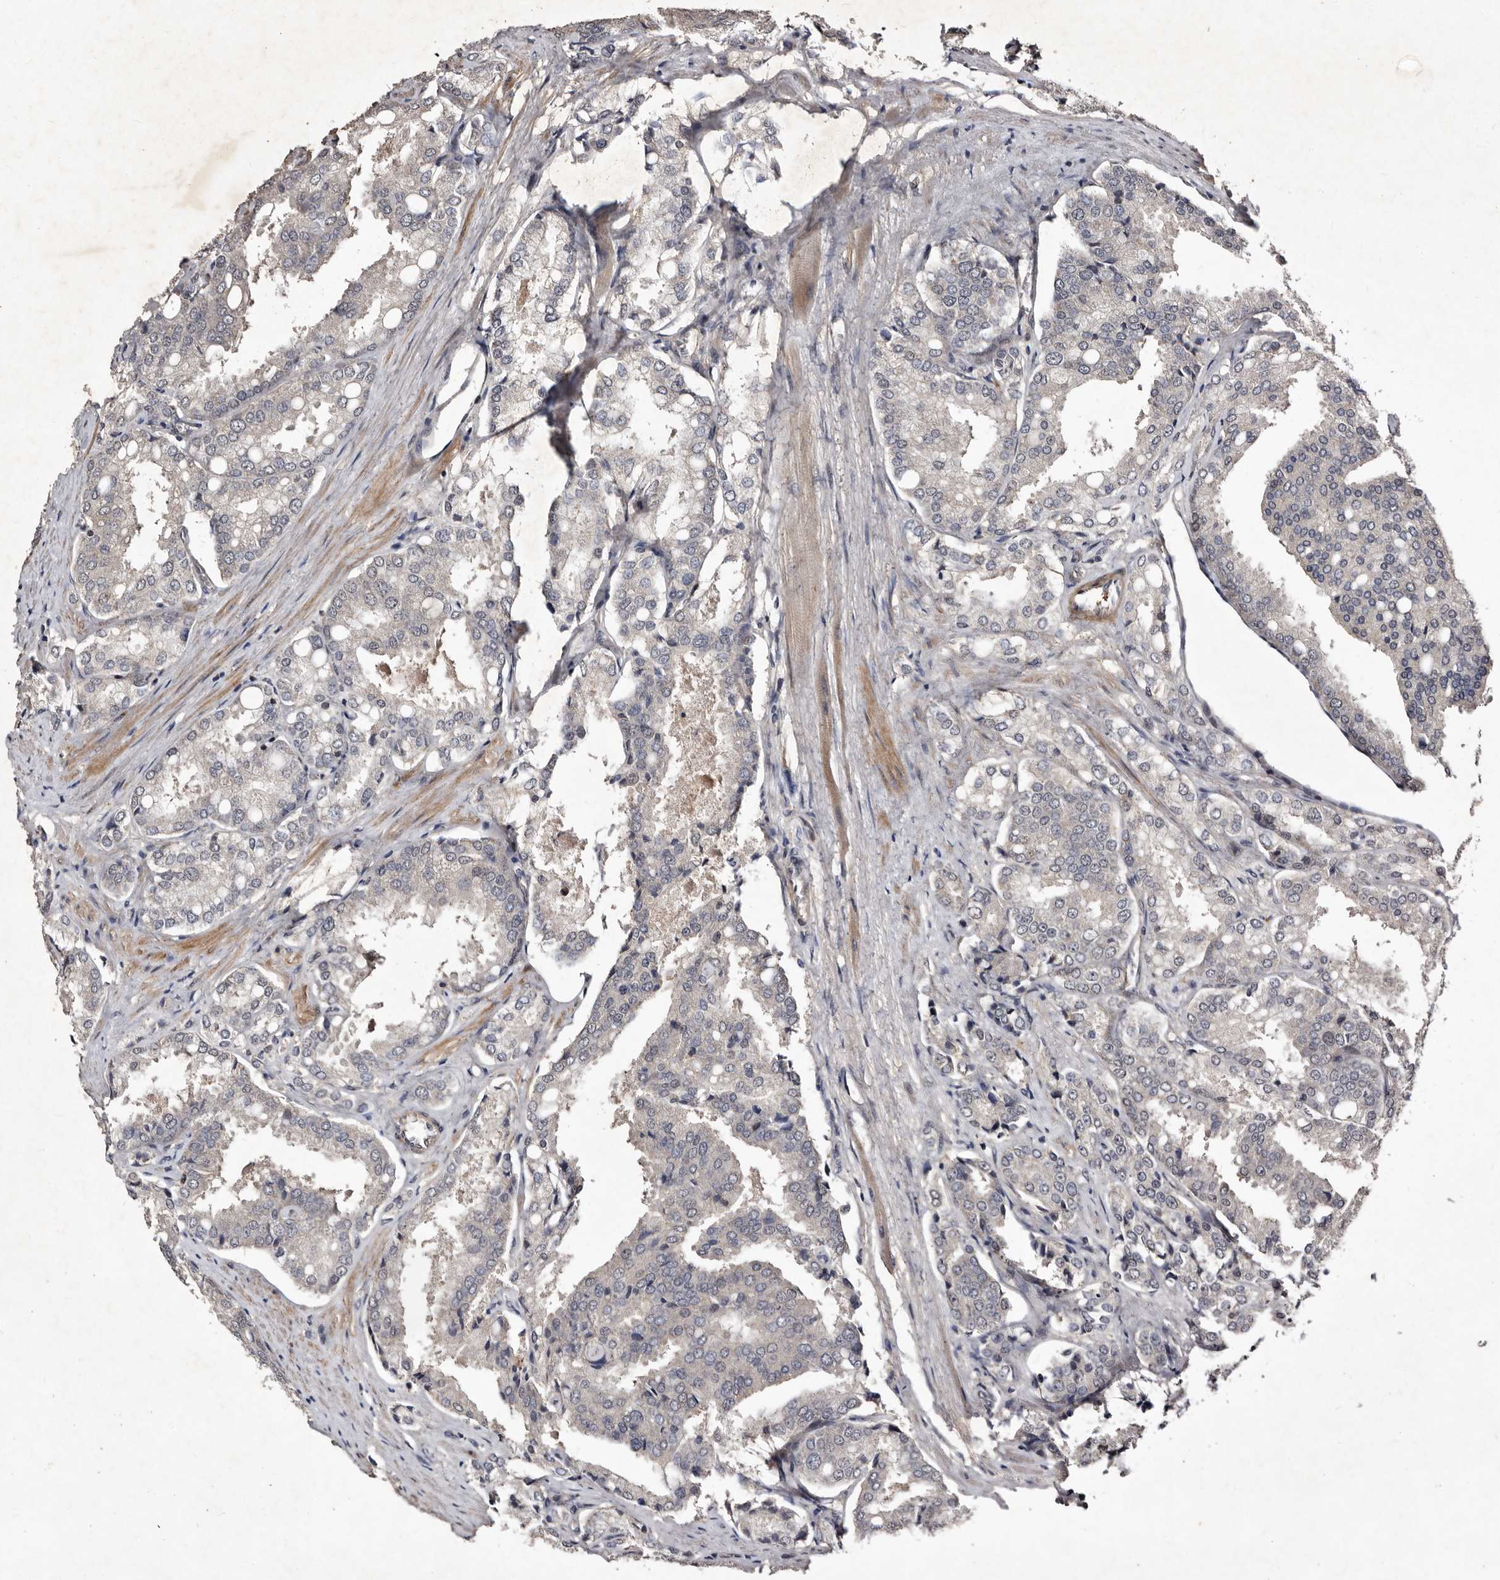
{"staining": {"intensity": "negative", "quantity": "none", "location": "none"}, "tissue": "prostate cancer", "cell_type": "Tumor cells", "image_type": "cancer", "snomed": [{"axis": "morphology", "description": "Adenocarcinoma, High grade"}, {"axis": "topography", "description": "Prostate"}], "caption": "Prostate cancer was stained to show a protein in brown. There is no significant expression in tumor cells.", "gene": "MKRN3", "patient": {"sex": "male", "age": 50}}